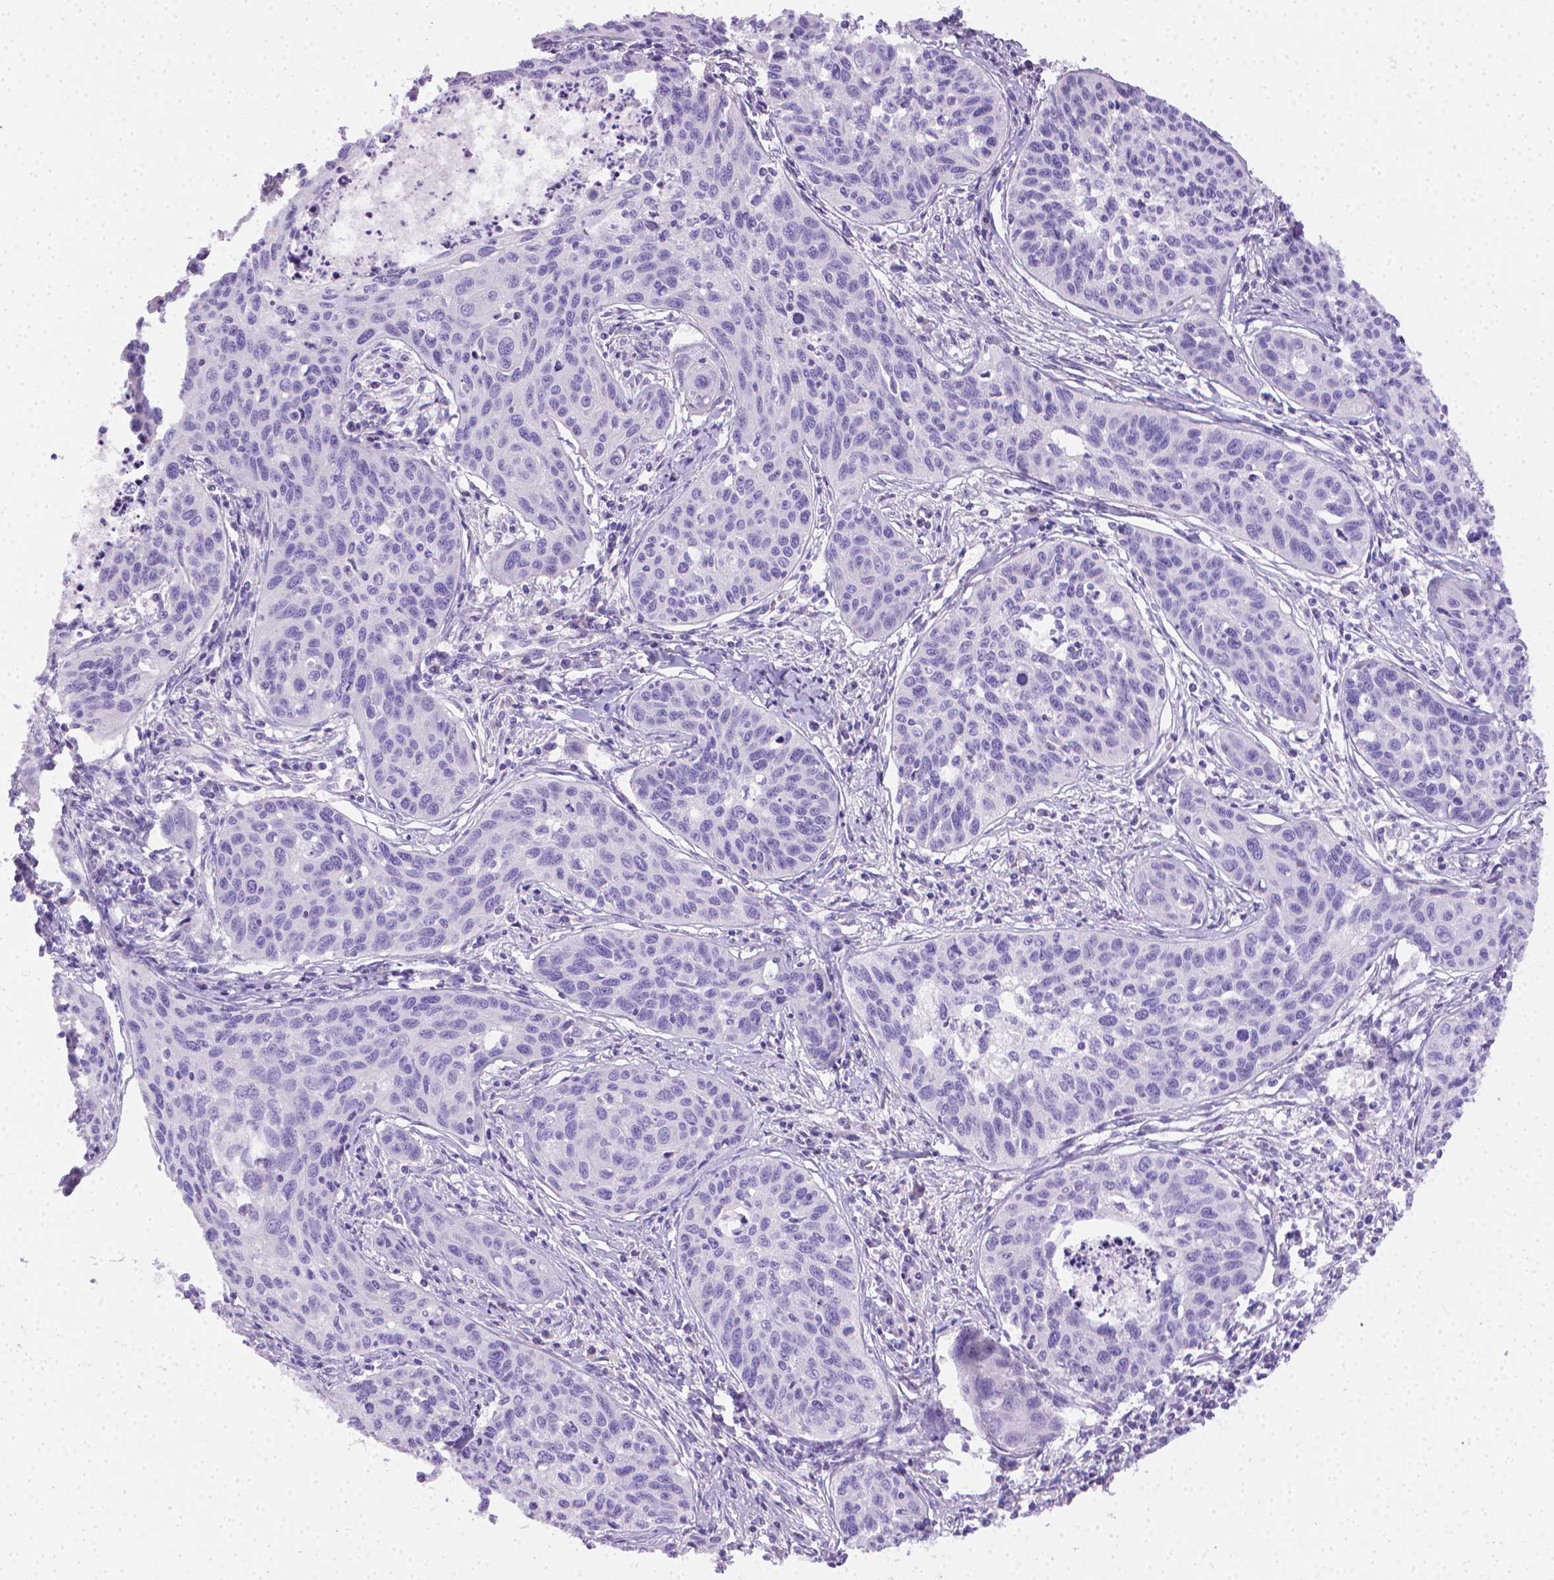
{"staining": {"intensity": "negative", "quantity": "none", "location": "none"}, "tissue": "cervical cancer", "cell_type": "Tumor cells", "image_type": "cancer", "snomed": [{"axis": "morphology", "description": "Squamous cell carcinoma, NOS"}, {"axis": "topography", "description": "Cervix"}], "caption": "High magnification brightfield microscopy of cervical squamous cell carcinoma stained with DAB (brown) and counterstained with hematoxylin (blue): tumor cells show no significant staining.", "gene": "PNMA2", "patient": {"sex": "female", "age": 31}}